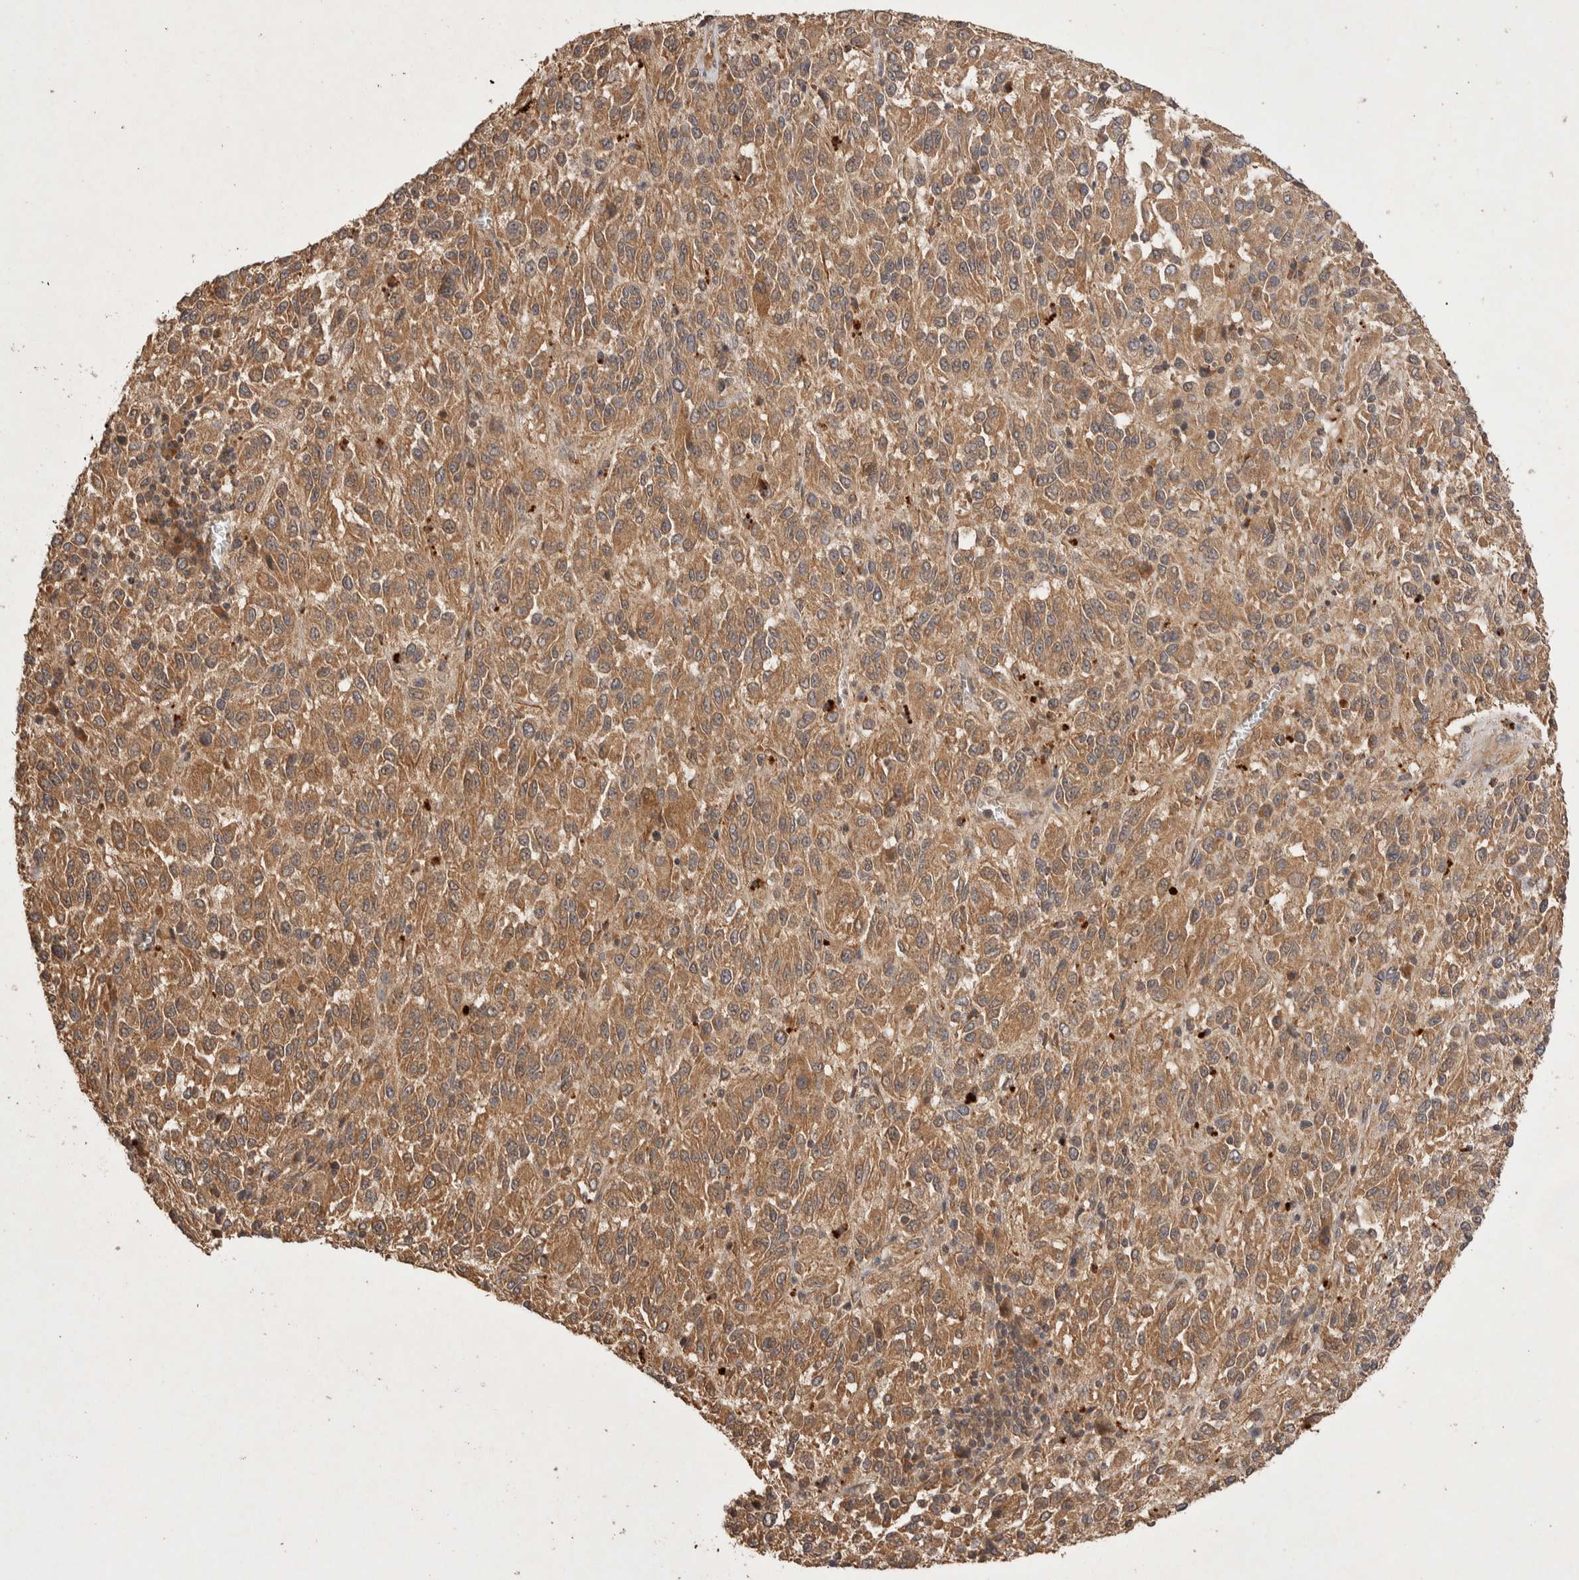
{"staining": {"intensity": "moderate", "quantity": ">75%", "location": "cytoplasmic/membranous"}, "tissue": "melanoma", "cell_type": "Tumor cells", "image_type": "cancer", "snomed": [{"axis": "morphology", "description": "Malignant melanoma, Metastatic site"}, {"axis": "topography", "description": "Lung"}], "caption": "This is a photomicrograph of immunohistochemistry (IHC) staining of malignant melanoma (metastatic site), which shows moderate expression in the cytoplasmic/membranous of tumor cells.", "gene": "NSMAF", "patient": {"sex": "male", "age": 64}}